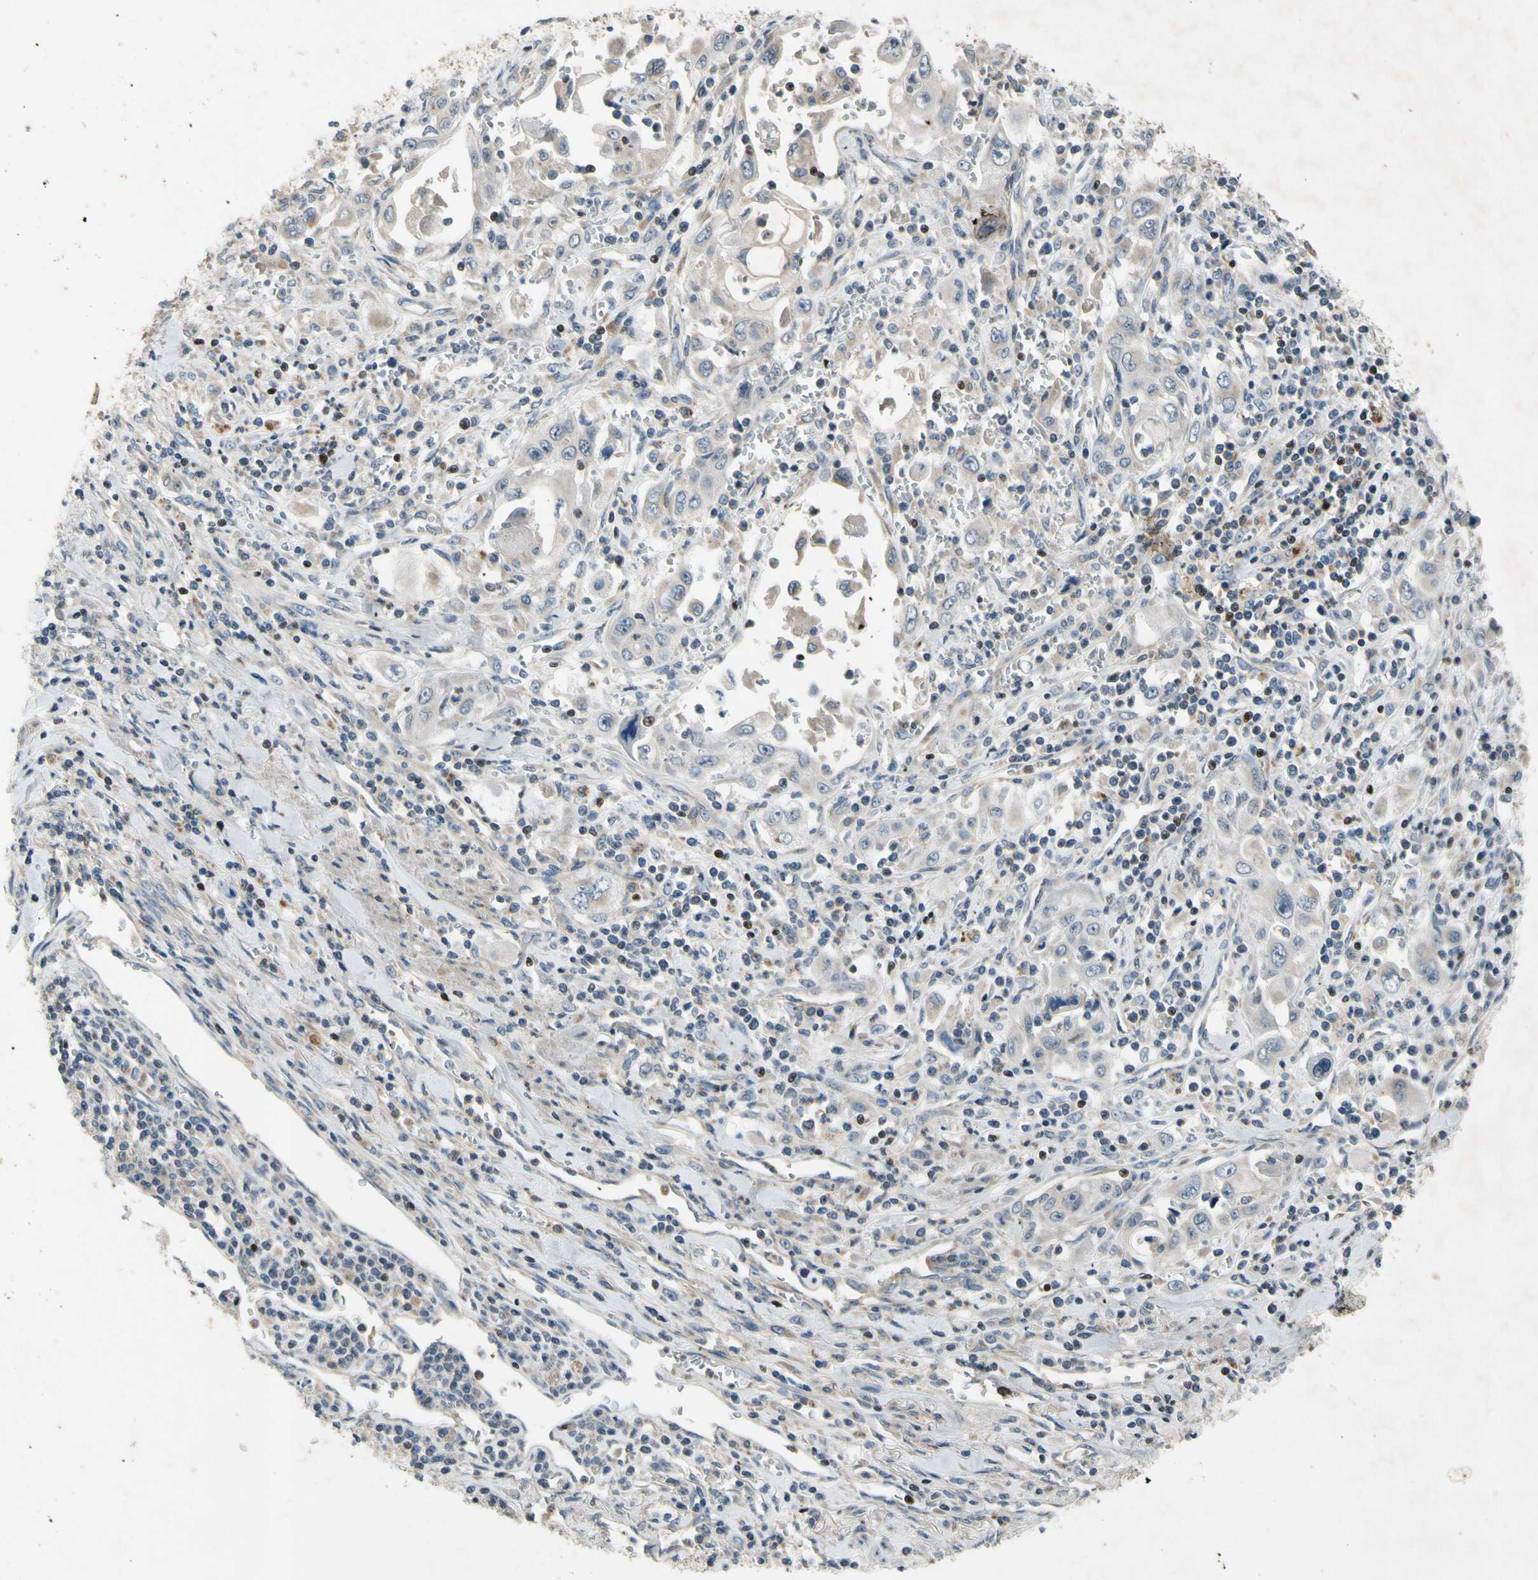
{"staining": {"intensity": "negative", "quantity": "none", "location": "none"}, "tissue": "pancreatic cancer", "cell_type": "Tumor cells", "image_type": "cancer", "snomed": [{"axis": "morphology", "description": "Adenocarcinoma, NOS"}, {"axis": "topography", "description": "Pancreas"}], "caption": "The photomicrograph shows no staining of tumor cells in pancreatic cancer (adenocarcinoma).", "gene": "TBX21", "patient": {"sex": "male", "age": 70}}